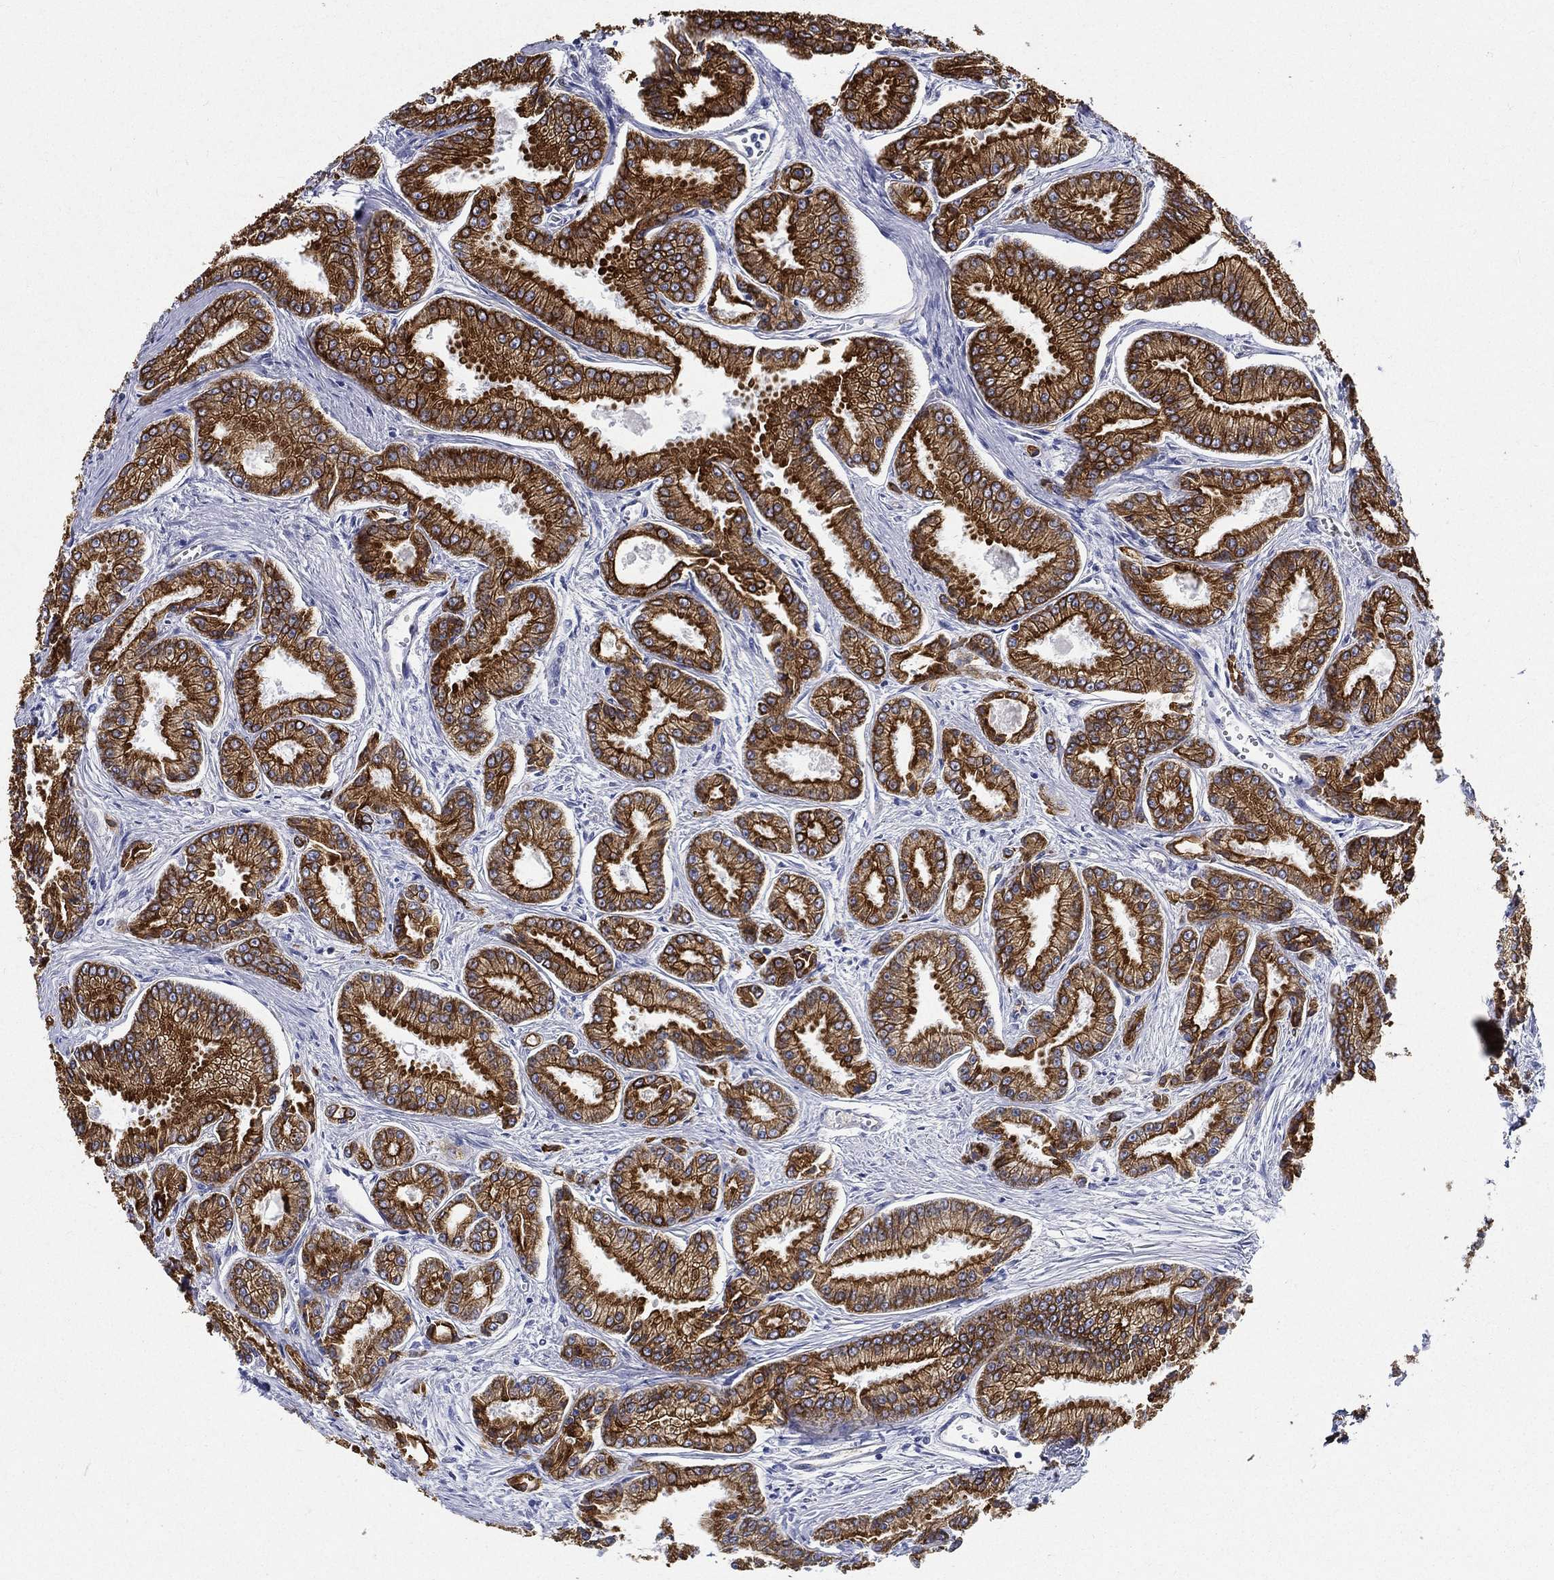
{"staining": {"intensity": "strong", "quantity": ">75%", "location": "cytoplasmic/membranous"}, "tissue": "prostate cancer", "cell_type": "Tumor cells", "image_type": "cancer", "snomed": [{"axis": "morphology", "description": "Adenocarcinoma, NOS"}, {"axis": "morphology", "description": "Adenocarcinoma, High grade"}, {"axis": "topography", "description": "Prostate"}], "caption": "Immunohistochemistry (DAB (3,3'-diaminobenzidine)) staining of human prostate cancer demonstrates strong cytoplasmic/membranous protein positivity in approximately >75% of tumor cells. The staining was performed using DAB (3,3'-diaminobenzidine) to visualize the protein expression in brown, while the nuclei were stained in blue with hematoxylin (Magnification: 20x).", "gene": "NEDD9", "patient": {"sex": "male", "age": 70}}